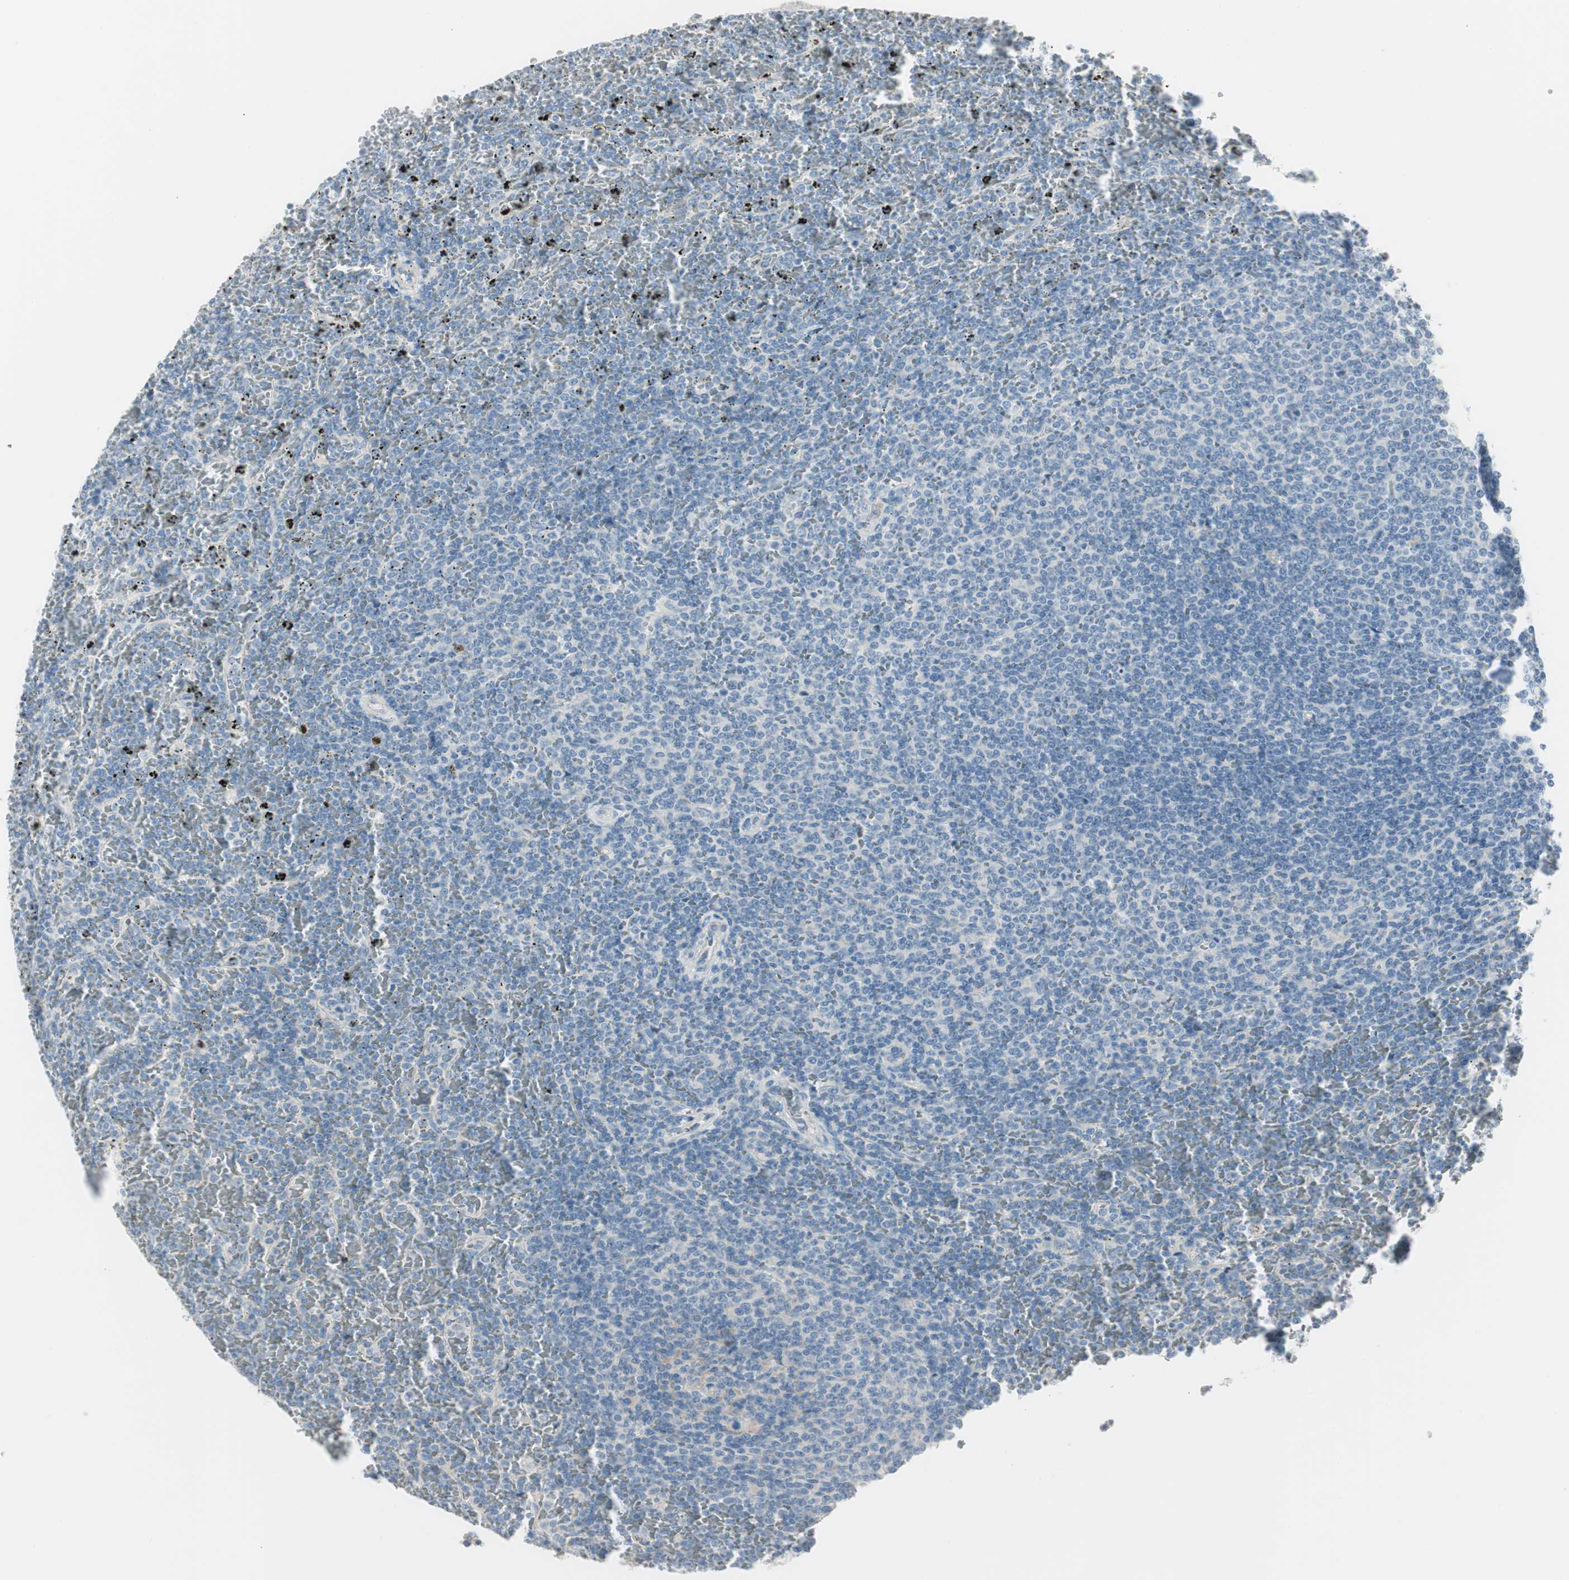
{"staining": {"intensity": "negative", "quantity": "none", "location": "none"}, "tissue": "lymphoma", "cell_type": "Tumor cells", "image_type": "cancer", "snomed": [{"axis": "morphology", "description": "Malignant lymphoma, non-Hodgkin's type, Low grade"}, {"axis": "topography", "description": "Spleen"}], "caption": "Human low-grade malignant lymphoma, non-Hodgkin's type stained for a protein using immunohistochemistry (IHC) shows no staining in tumor cells.", "gene": "SPINK4", "patient": {"sex": "female", "age": 77}}